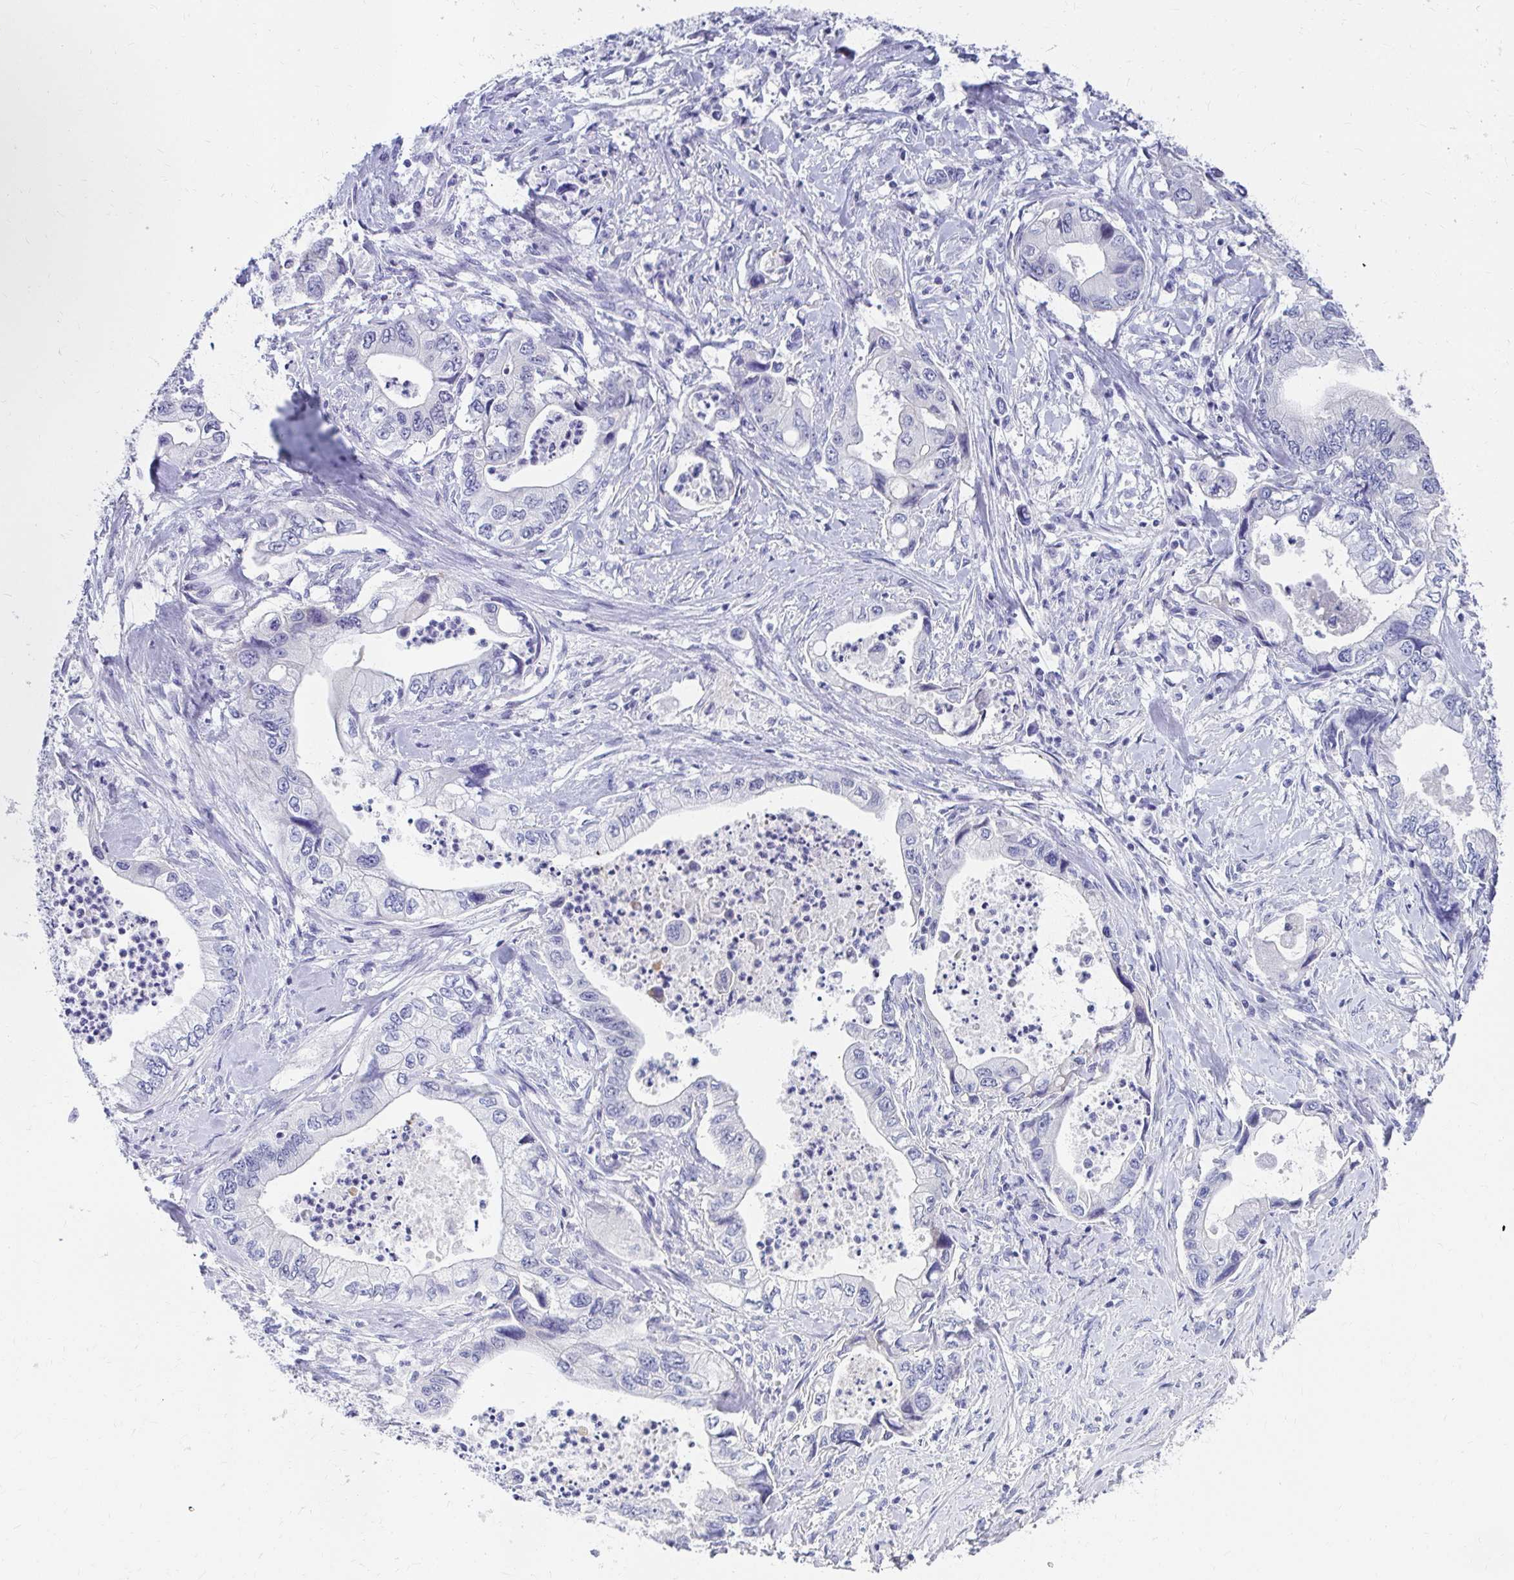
{"staining": {"intensity": "negative", "quantity": "none", "location": "none"}, "tissue": "stomach cancer", "cell_type": "Tumor cells", "image_type": "cancer", "snomed": [{"axis": "morphology", "description": "Adenocarcinoma, NOS"}, {"axis": "topography", "description": "Pancreas"}, {"axis": "topography", "description": "Stomach, upper"}], "caption": "Stomach adenocarcinoma was stained to show a protein in brown. There is no significant staining in tumor cells.", "gene": "C19orf81", "patient": {"sex": "male", "age": 77}}